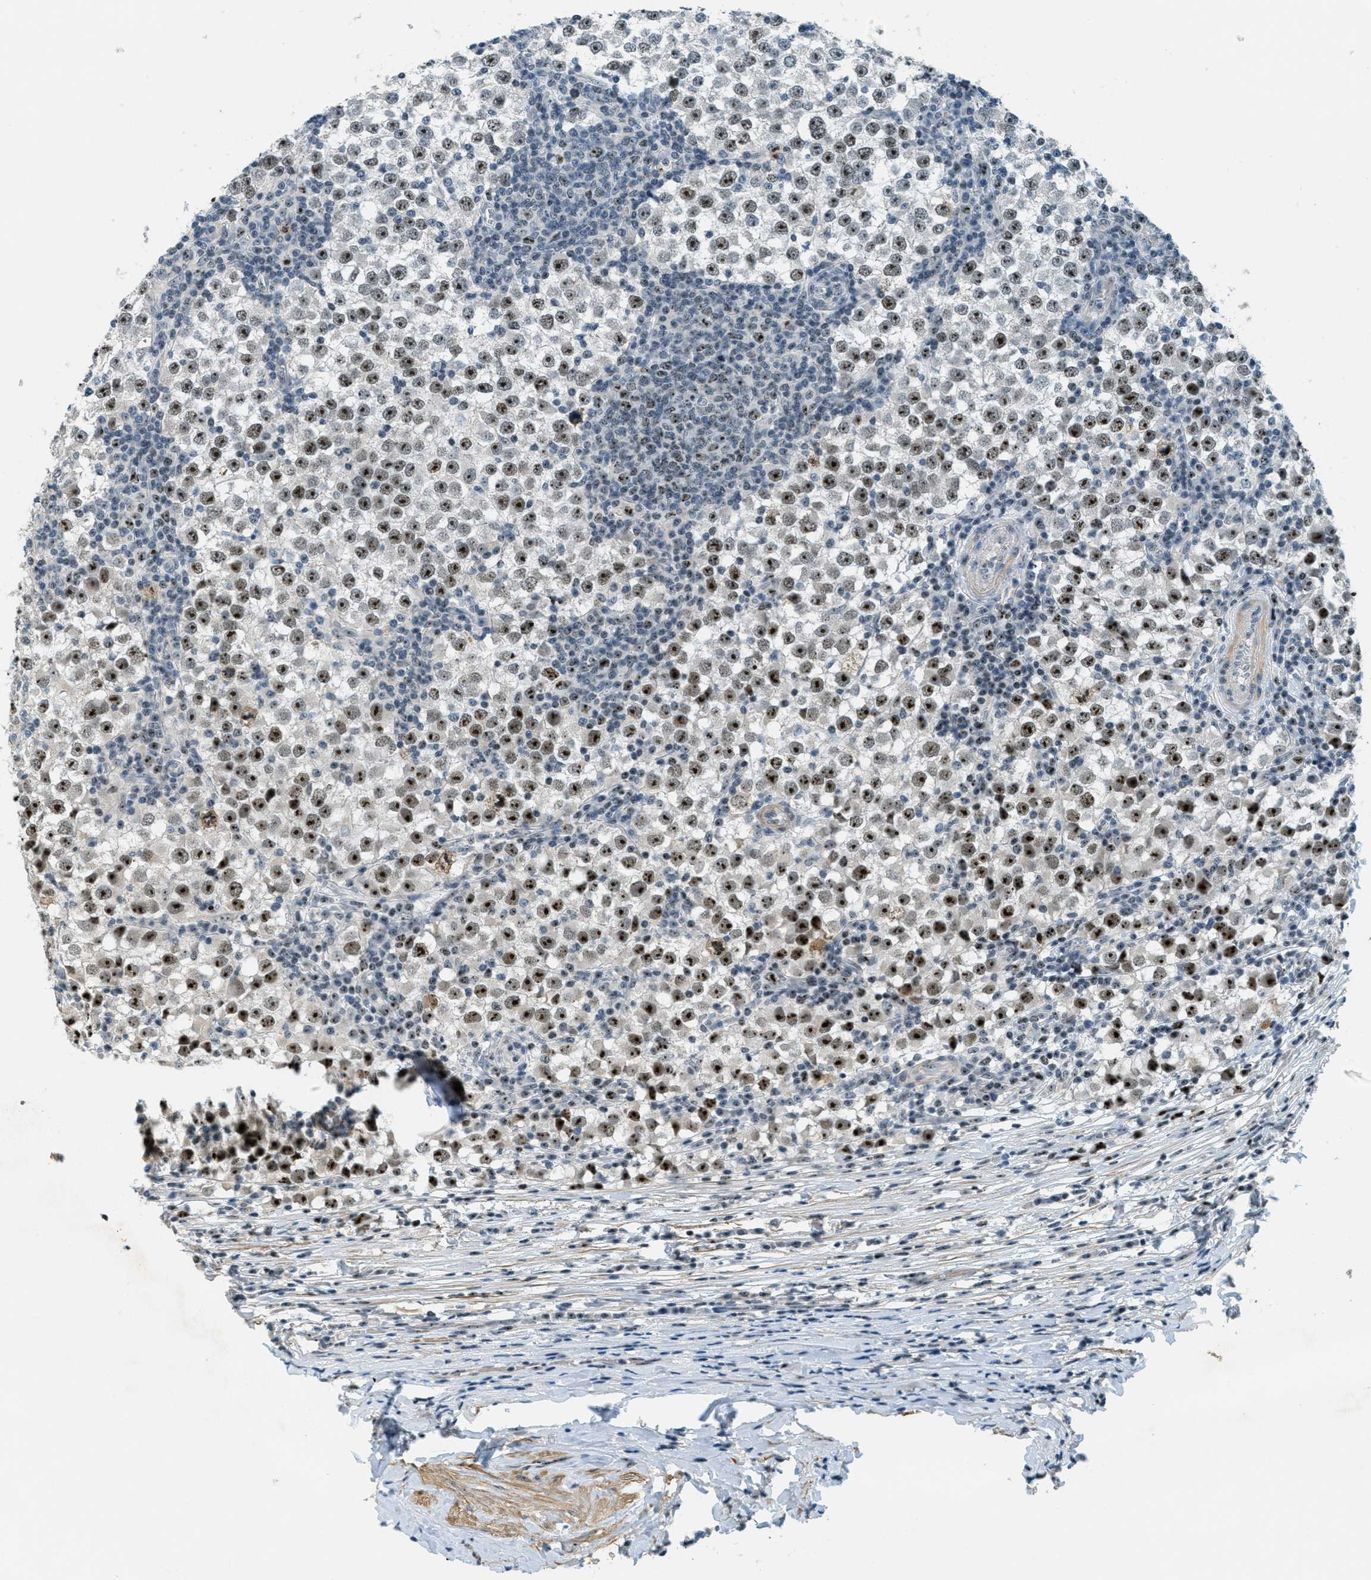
{"staining": {"intensity": "strong", "quantity": "25%-75%", "location": "nuclear"}, "tissue": "testis cancer", "cell_type": "Tumor cells", "image_type": "cancer", "snomed": [{"axis": "morphology", "description": "Seminoma, NOS"}, {"axis": "topography", "description": "Testis"}], "caption": "Immunohistochemical staining of human testis cancer (seminoma) displays high levels of strong nuclear positivity in about 25%-75% of tumor cells. The staining was performed using DAB, with brown indicating positive protein expression. Nuclei are stained blue with hematoxylin.", "gene": "DDX47", "patient": {"sex": "male", "age": 65}}